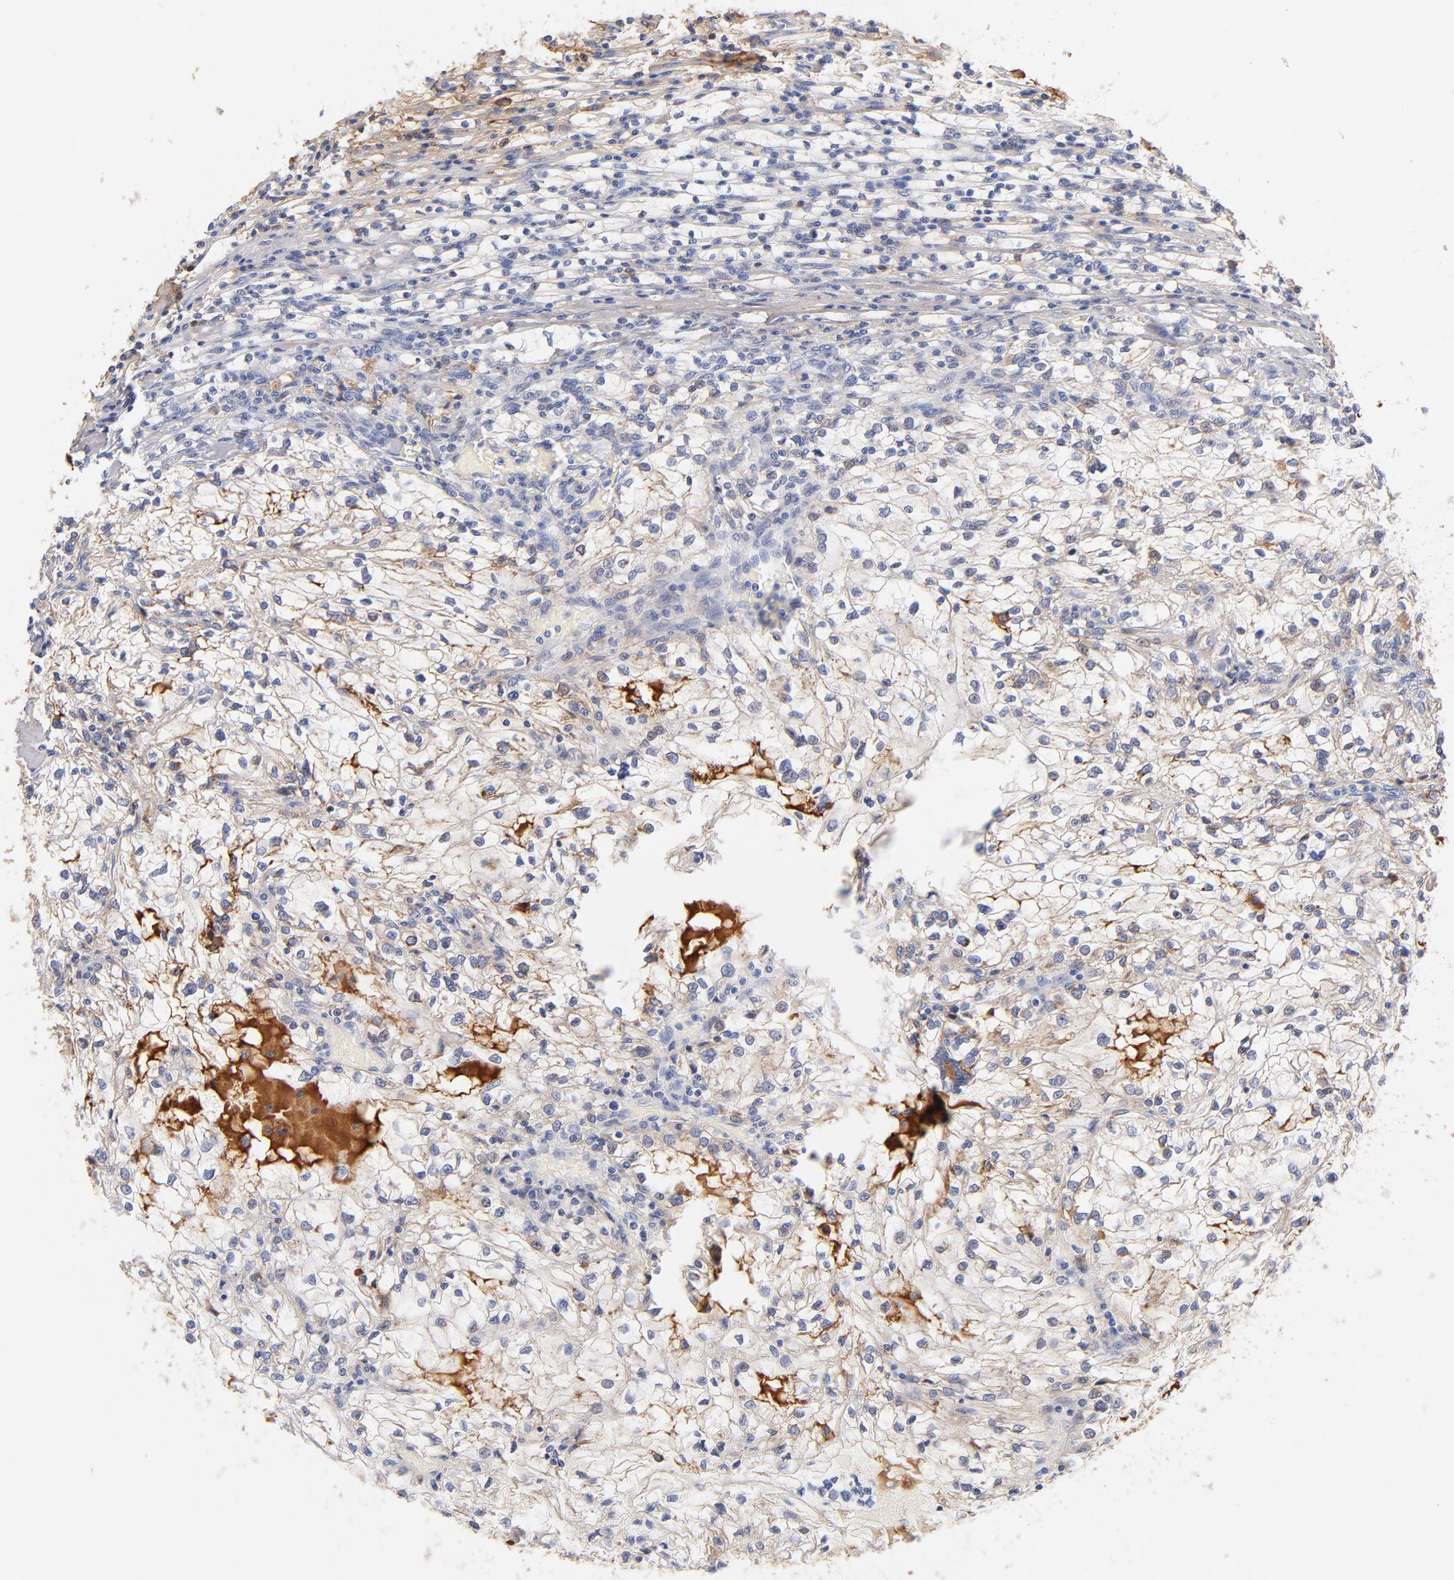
{"staining": {"intensity": "negative", "quantity": "none", "location": "none"}, "tissue": "renal cancer", "cell_type": "Tumor cells", "image_type": "cancer", "snomed": [{"axis": "morphology", "description": "Adenocarcinoma, NOS"}, {"axis": "topography", "description": "Kidney"}], "caption": "Micrograph shows no protein expression in tumor cells of renal adenocarcinoma tissue.", "gene": "C3", "patient": {"sex": "female", "age": 83}}